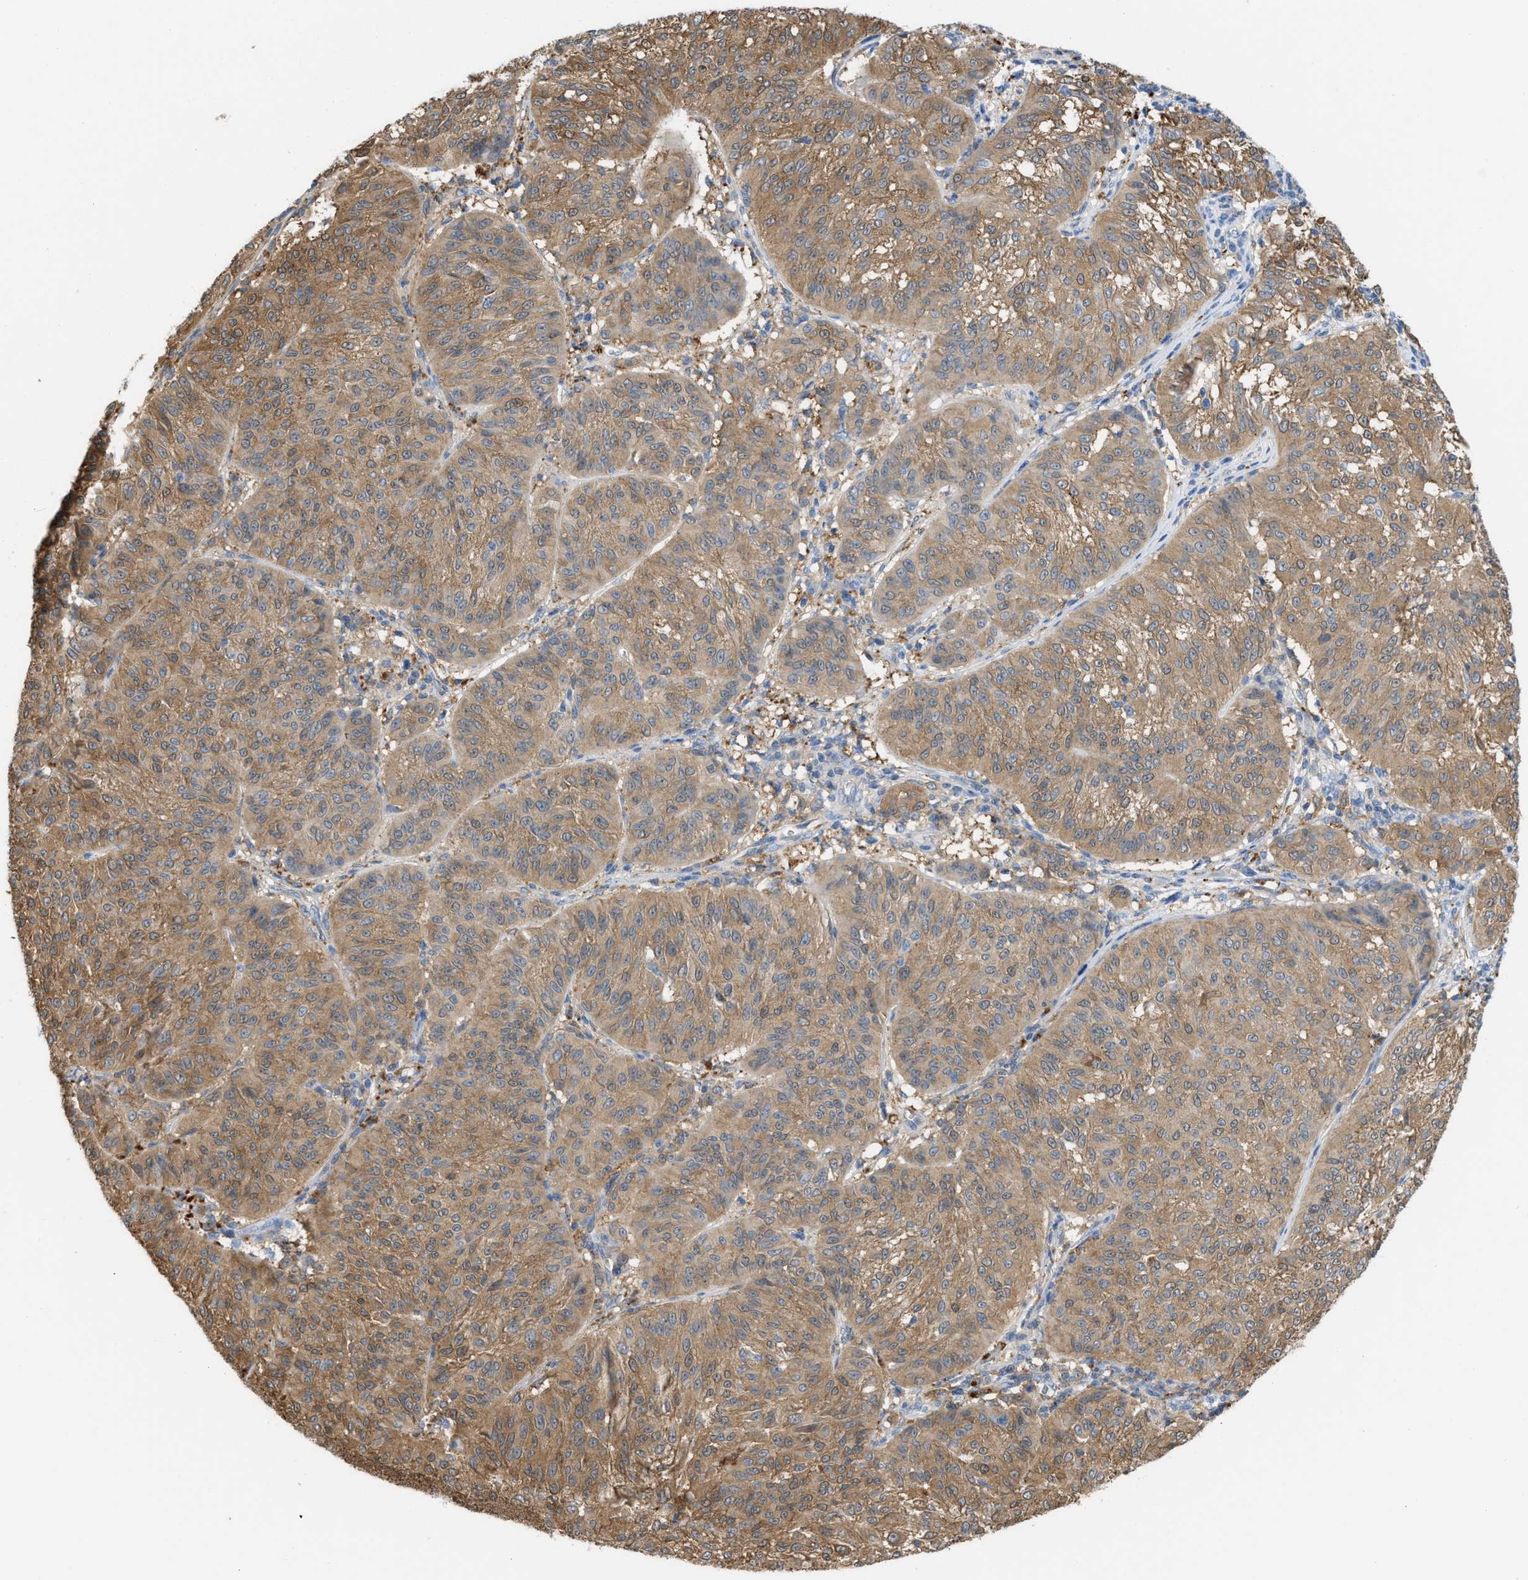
{"staining": {"intensity": "moderate", "quantity": ">75%", "location": "cytoplasmic/membranous"}, "tissue": "melanoma", "cell_type": "Tumor cells", "image_type": "cancer", "snomed": [{"axis": "morphology", "description": "Malignant melanoma, NOS"}, {"axis": "topography", "description": "Skin"}], "caption": "Human melanoma stained with a protein marker demonstrates moderate staining in tumor cells.", "gene": "CSTB", "patient": {"sex": "female", "age": 72}}